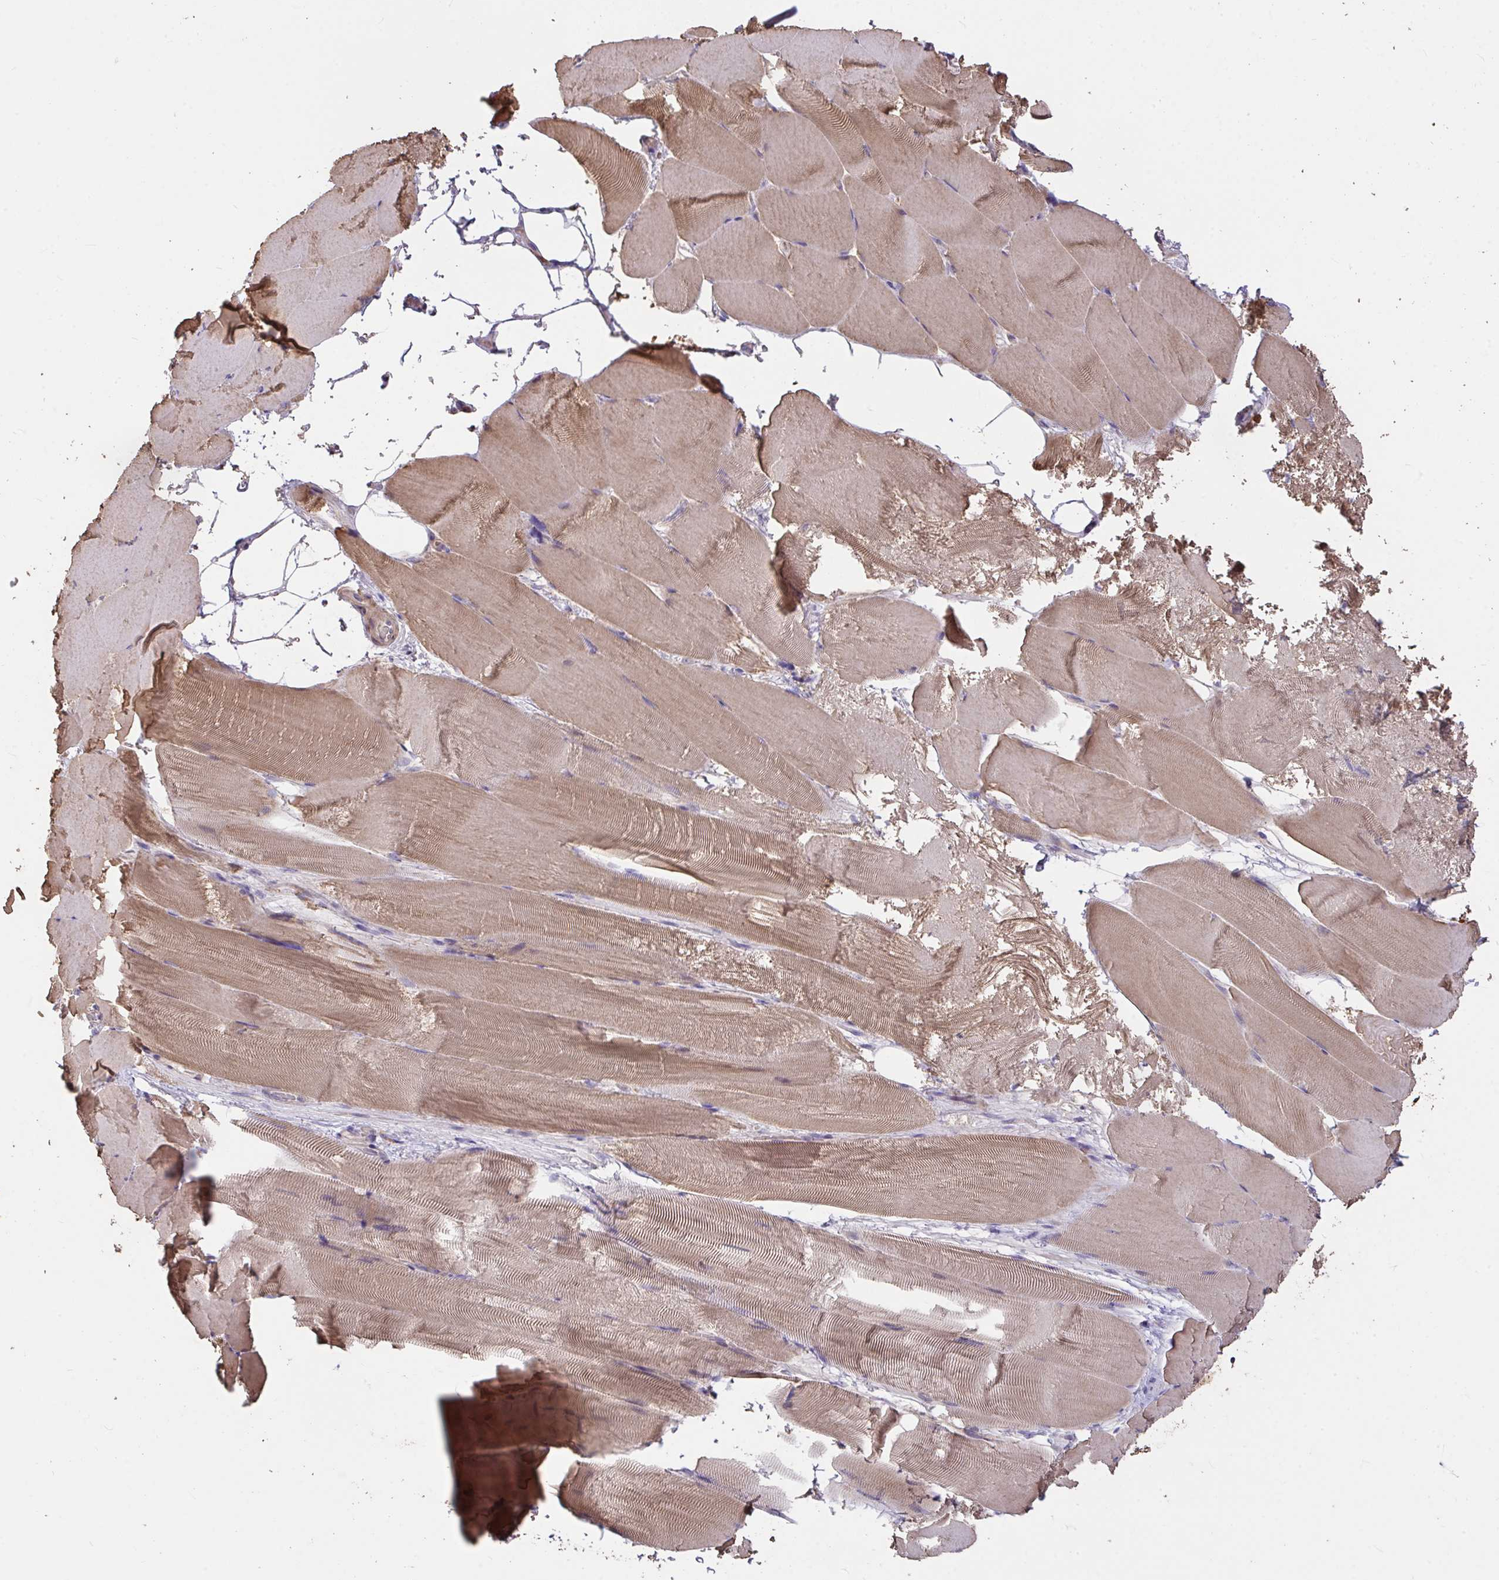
{"staining": {"intensity": "weak", "quantity": ">75%", "location": "cytoplasmic/membranous"}, "tissue": "skeletal muscle", "cell_type": "Myocytes", "image_type": "normal", "snomed": [{"axis": "morphology", "description": "Normal tissue, NOS"}, {"axis": "topography", "description": "Skeletal muscle"}], "caption": "Protein expression analysis of normal skeletal muscle exhibits weak cytoplasmic/membranous staining in approximately >75% of myocytes. The staining was performed using DAB (3,3'-diaminobenzidine), with brown indicating positive protein expression. Nuclei are stained blue with hematoxylin.", "gene": "FCER1A", "patient": {"sex": "female", "age": 64}}